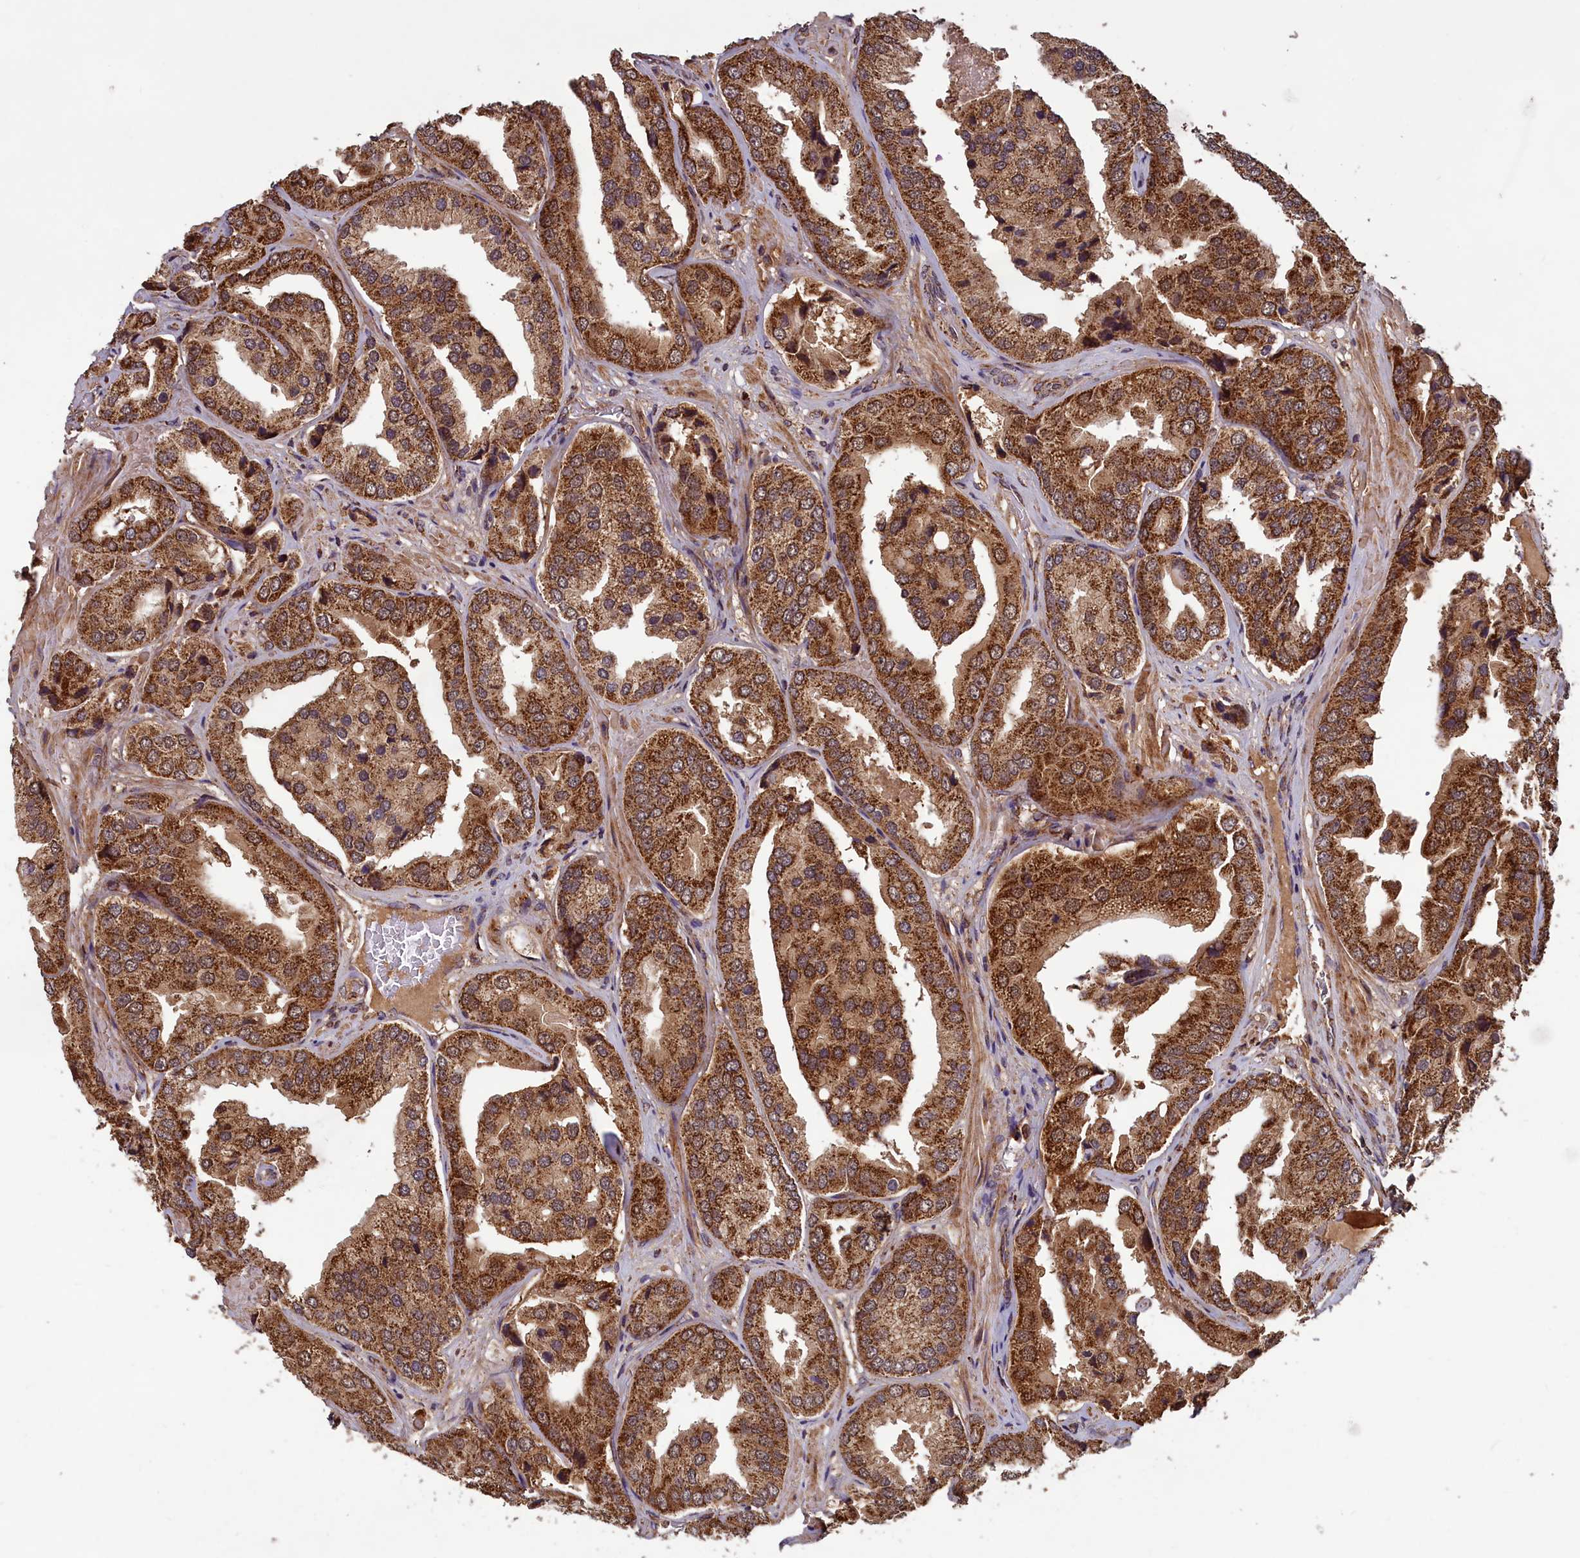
{"staining": {"intensity": "strong", "quantity": ">75%", "location": "cytoplasmic/membranous"}, "tissue": "prostate cancer", "cell_type": "Tumor cells", "image_type": "cancer", "snomed": [{"axis": "morphology", "description": "Adenocarcinoma, High grade"}, {"axis": "topography", "description": "Prostate"}], "caption": "Prostate high-grade adenocarcinoma stained with a protein marker demonstrates strong staining in tumor cells.", "gene": "CCDC15", "patient": {"sex": "male", "age": 63}}